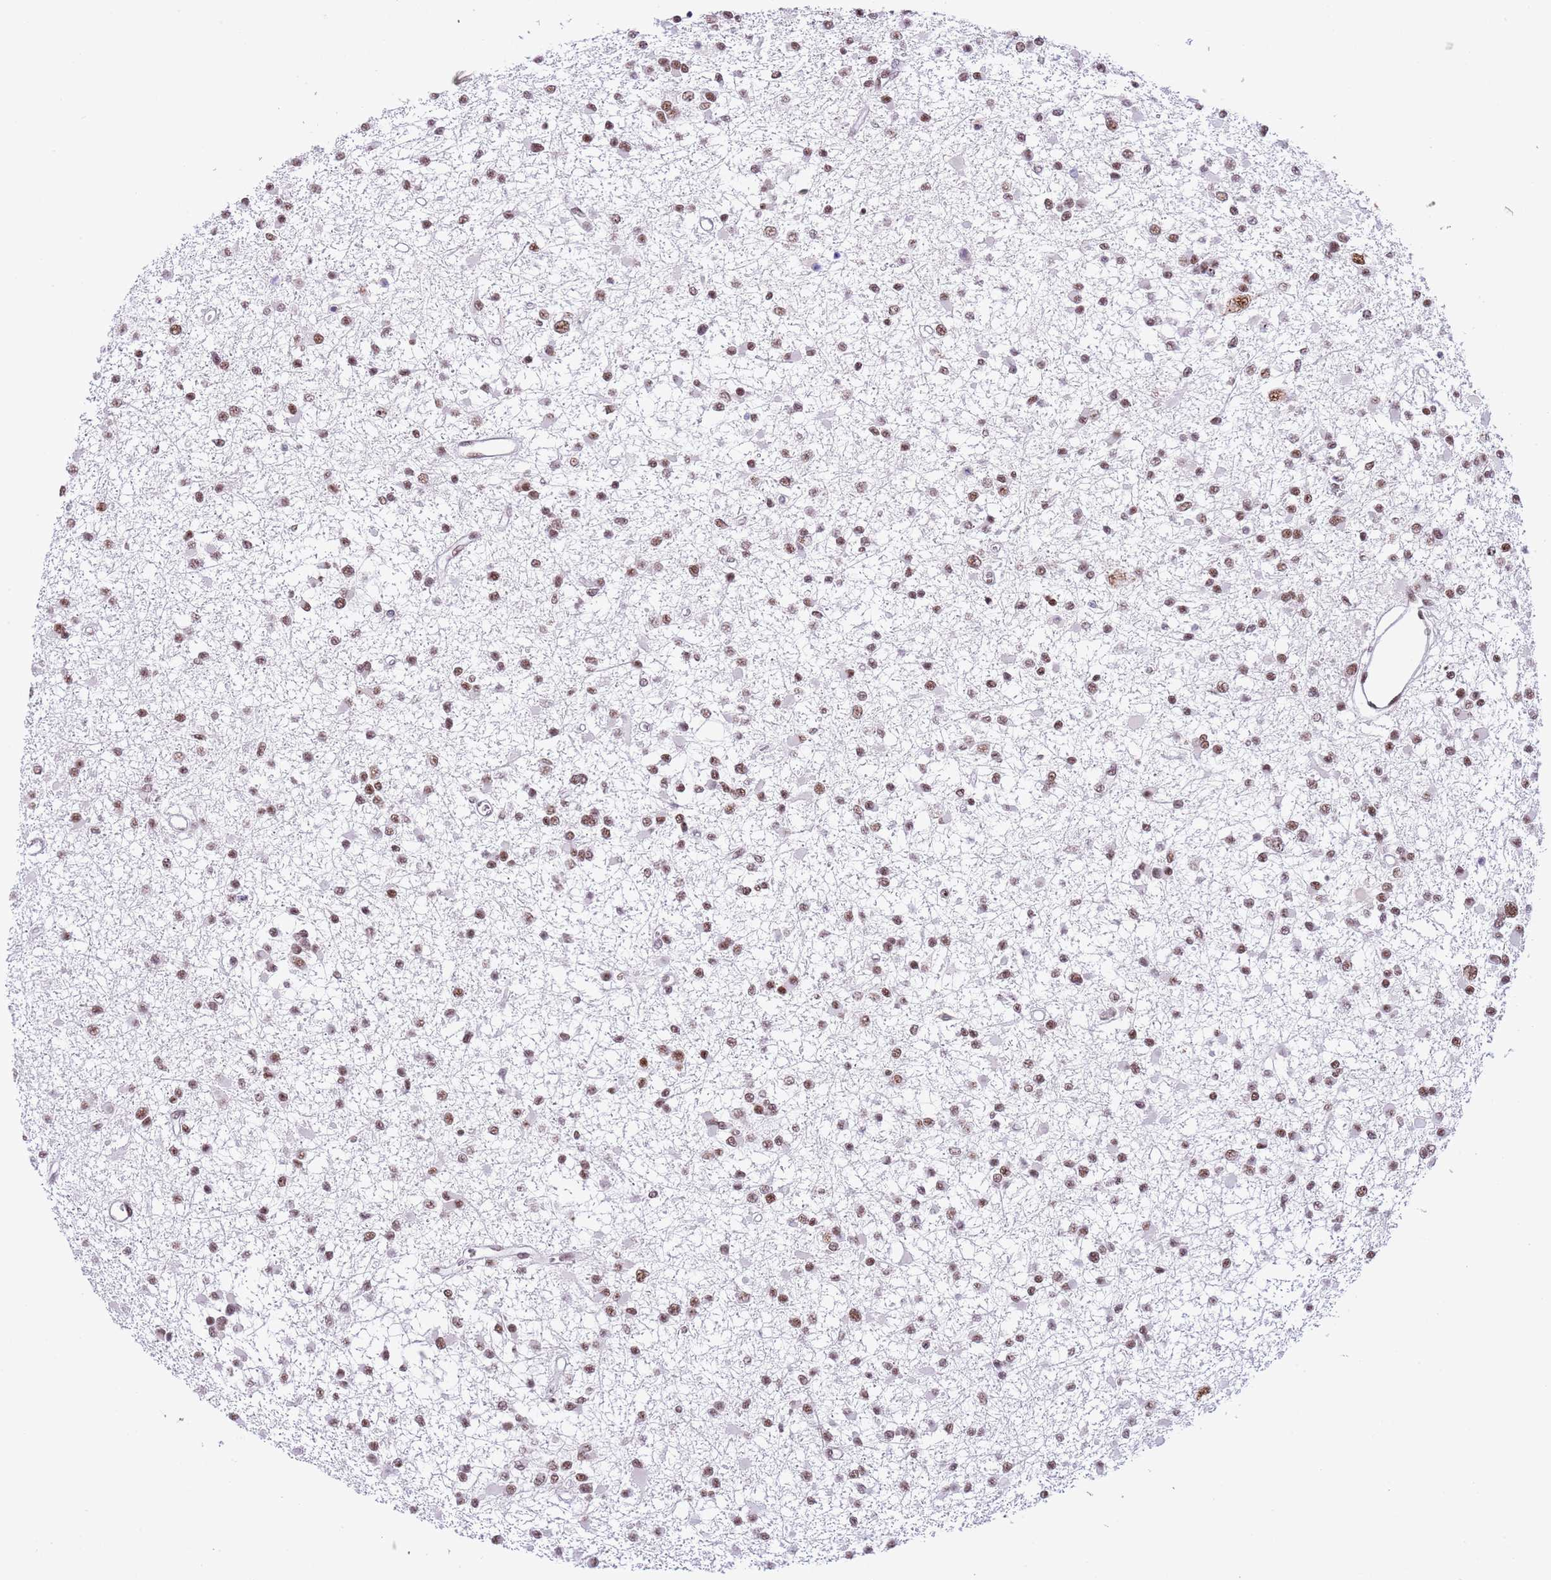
{"staining": {"intensity": "moderate", "quantity": ">75%", "location": "nuclear"}, "tissue": "glioma", "cell_type": "Tumor cells", "image_type": "cancer", "snomed": [{"axis": "morphology", "description": "Glioma, malignant, Low grade"}, {"axis": "topography", "description": "Brain"}], "caption": "Protein expression analysis of glioma shows moderate nuclear expression in about >75% of tumor cells.", "gene": "SF3A2", "patient": {"sex": "female", "age": 22}}